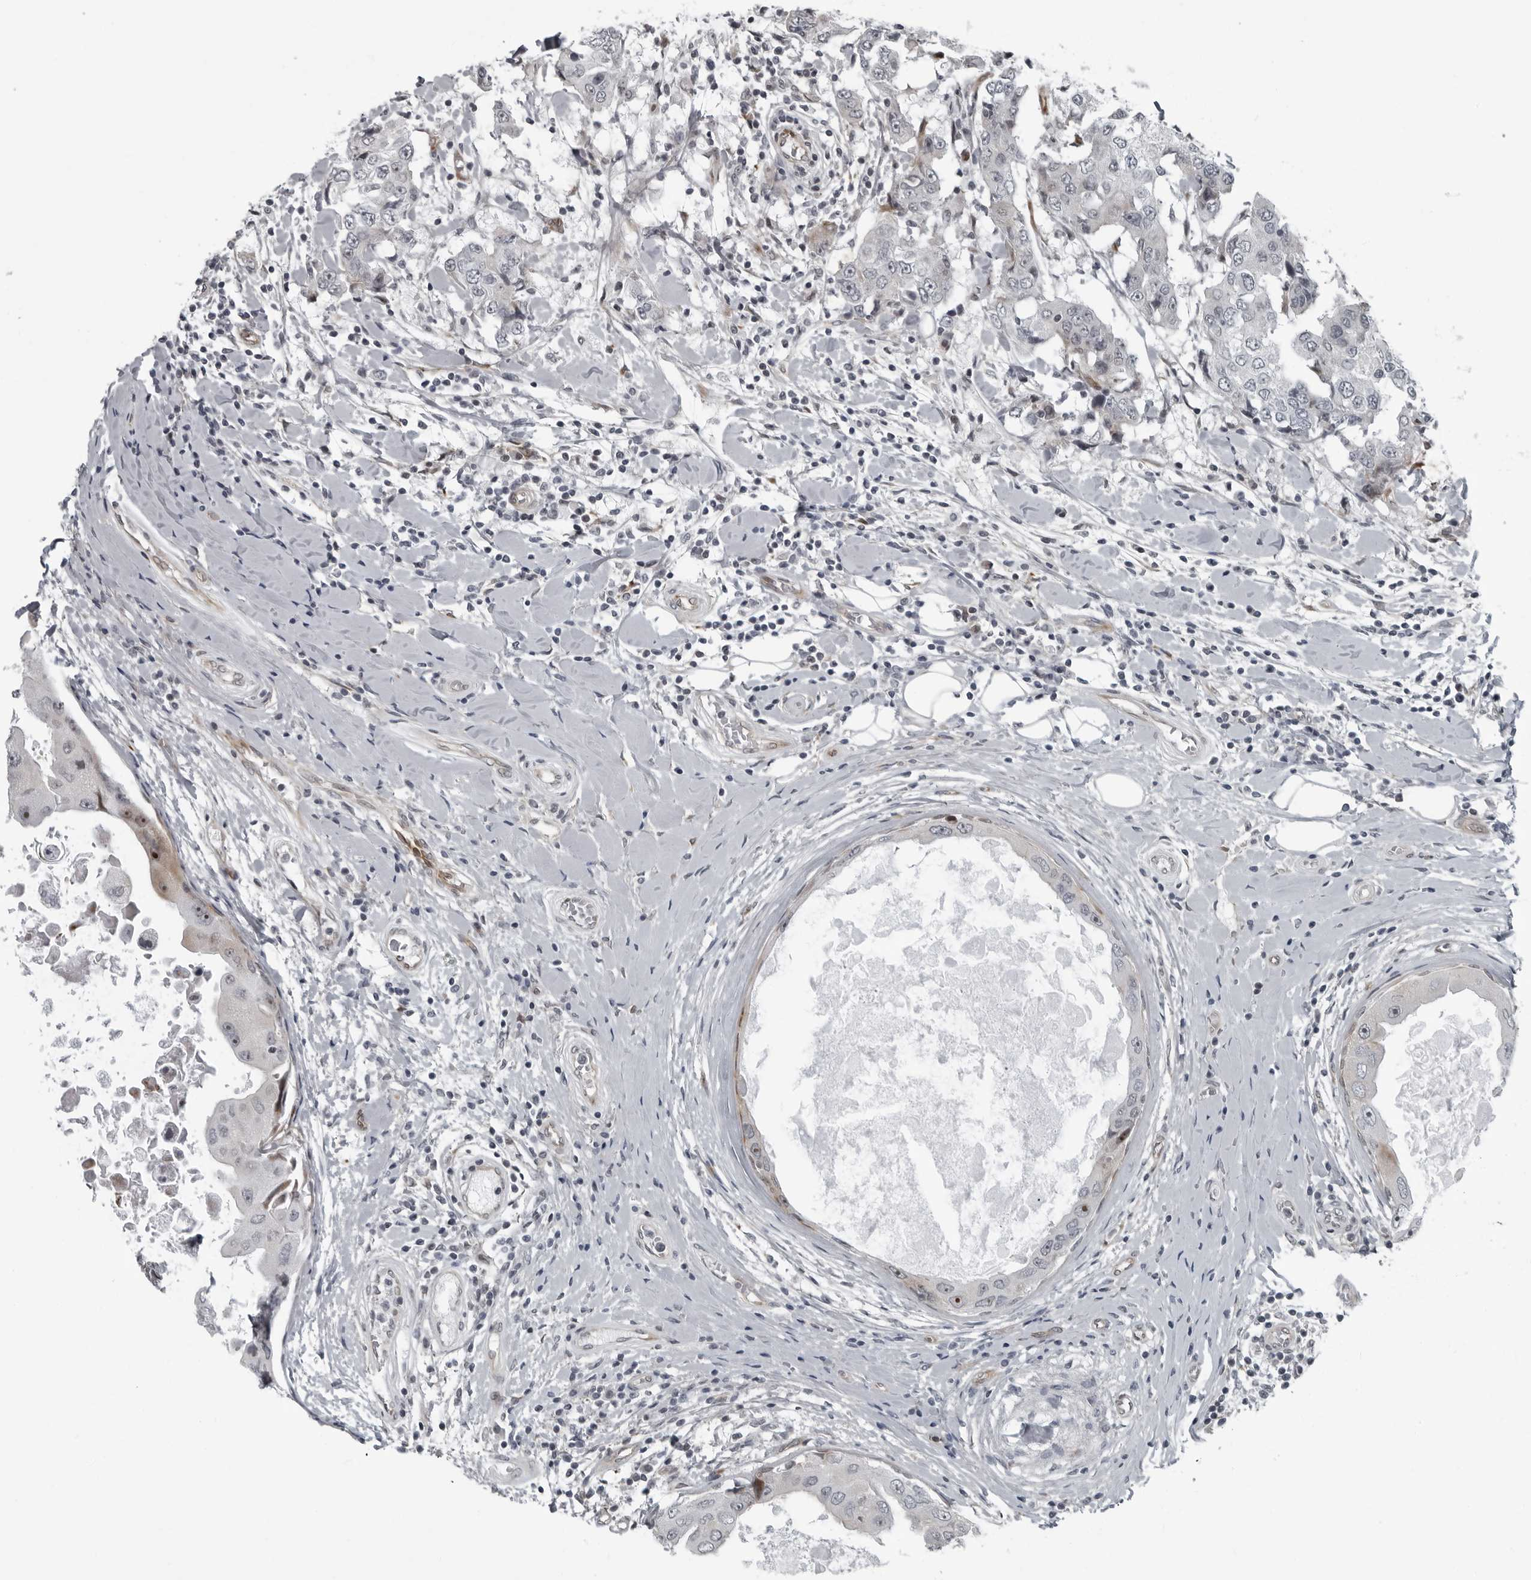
{"staining": {"intensity": "negative", "quantity": "none", "location": "none"}, "tissue": "breast cancer", "cell_type": "Tumor cells", "image_type": "cancer", "snomed": [{"axis": "morphology", "description": "Duct carcinoma"}, {"axis": "topography", "description": "Breast"}], "caption": "The image exhibits no significant staining in tumor cells of breast cancer (intraductal carcinoma).", "gene": "FAM102B", "patient": {"sex": "female", "age": 27}}